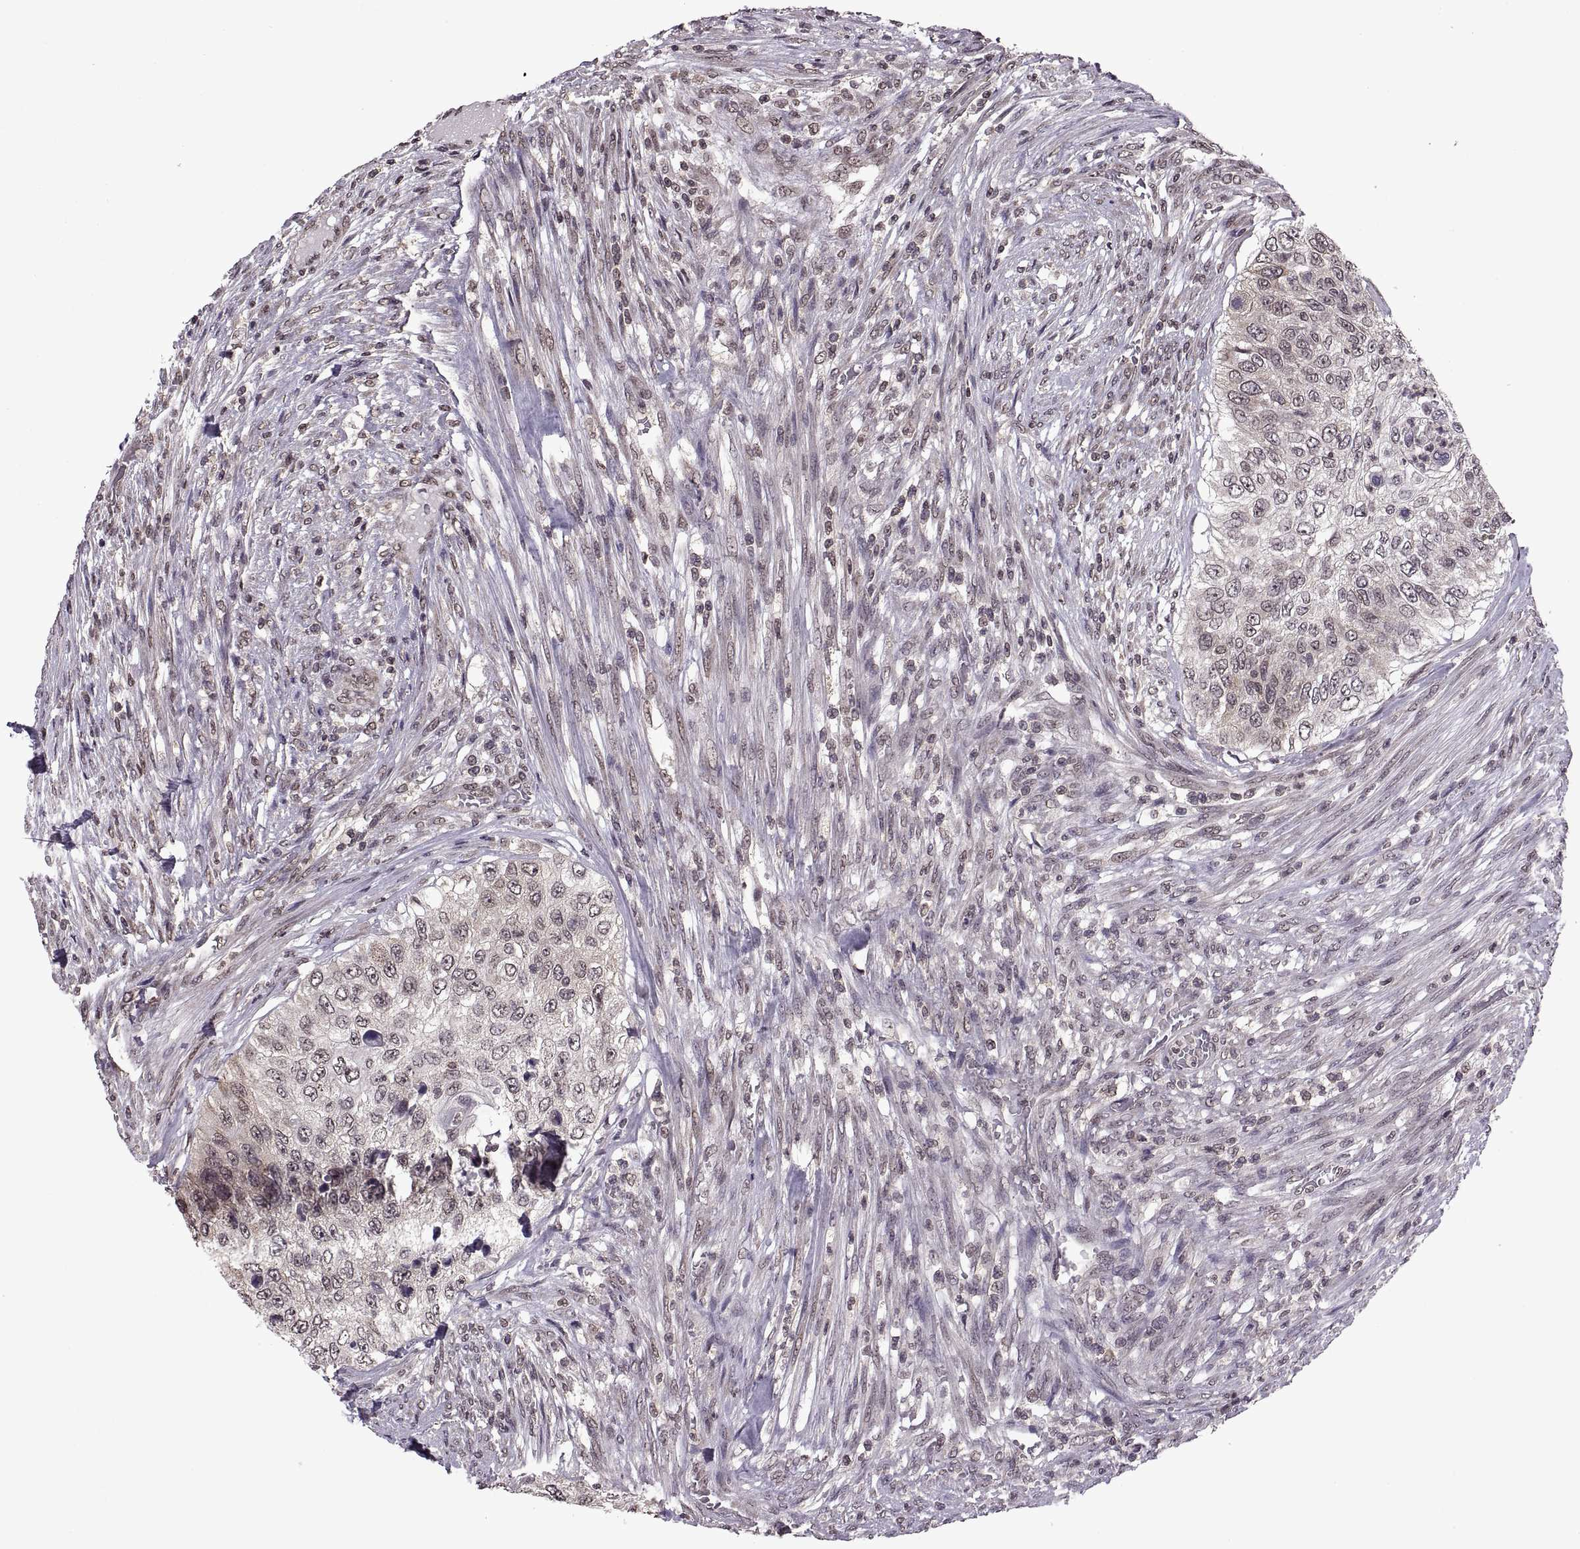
{"staining": {"intensity": "negative", "quantity": "none", "location": "none"}, "tissue": "urothelial cancer", "cell_type": "Tumor cells", "image_type": "cancer", "snomed": [{"axis": "morphology", "description": "Urothelial carcinoma, High grade"}, {"axis": "topography", "description": "Urinary bladder"}], "caption": "IHC of urothelial cancer exhibits no staining in tumor cells. The staining is performed using DAB brown chromogen with nuclei counter-stained in using hematoxylin.", "gene": "INTS3", "patient": {"sex": "female", "age": 60}}